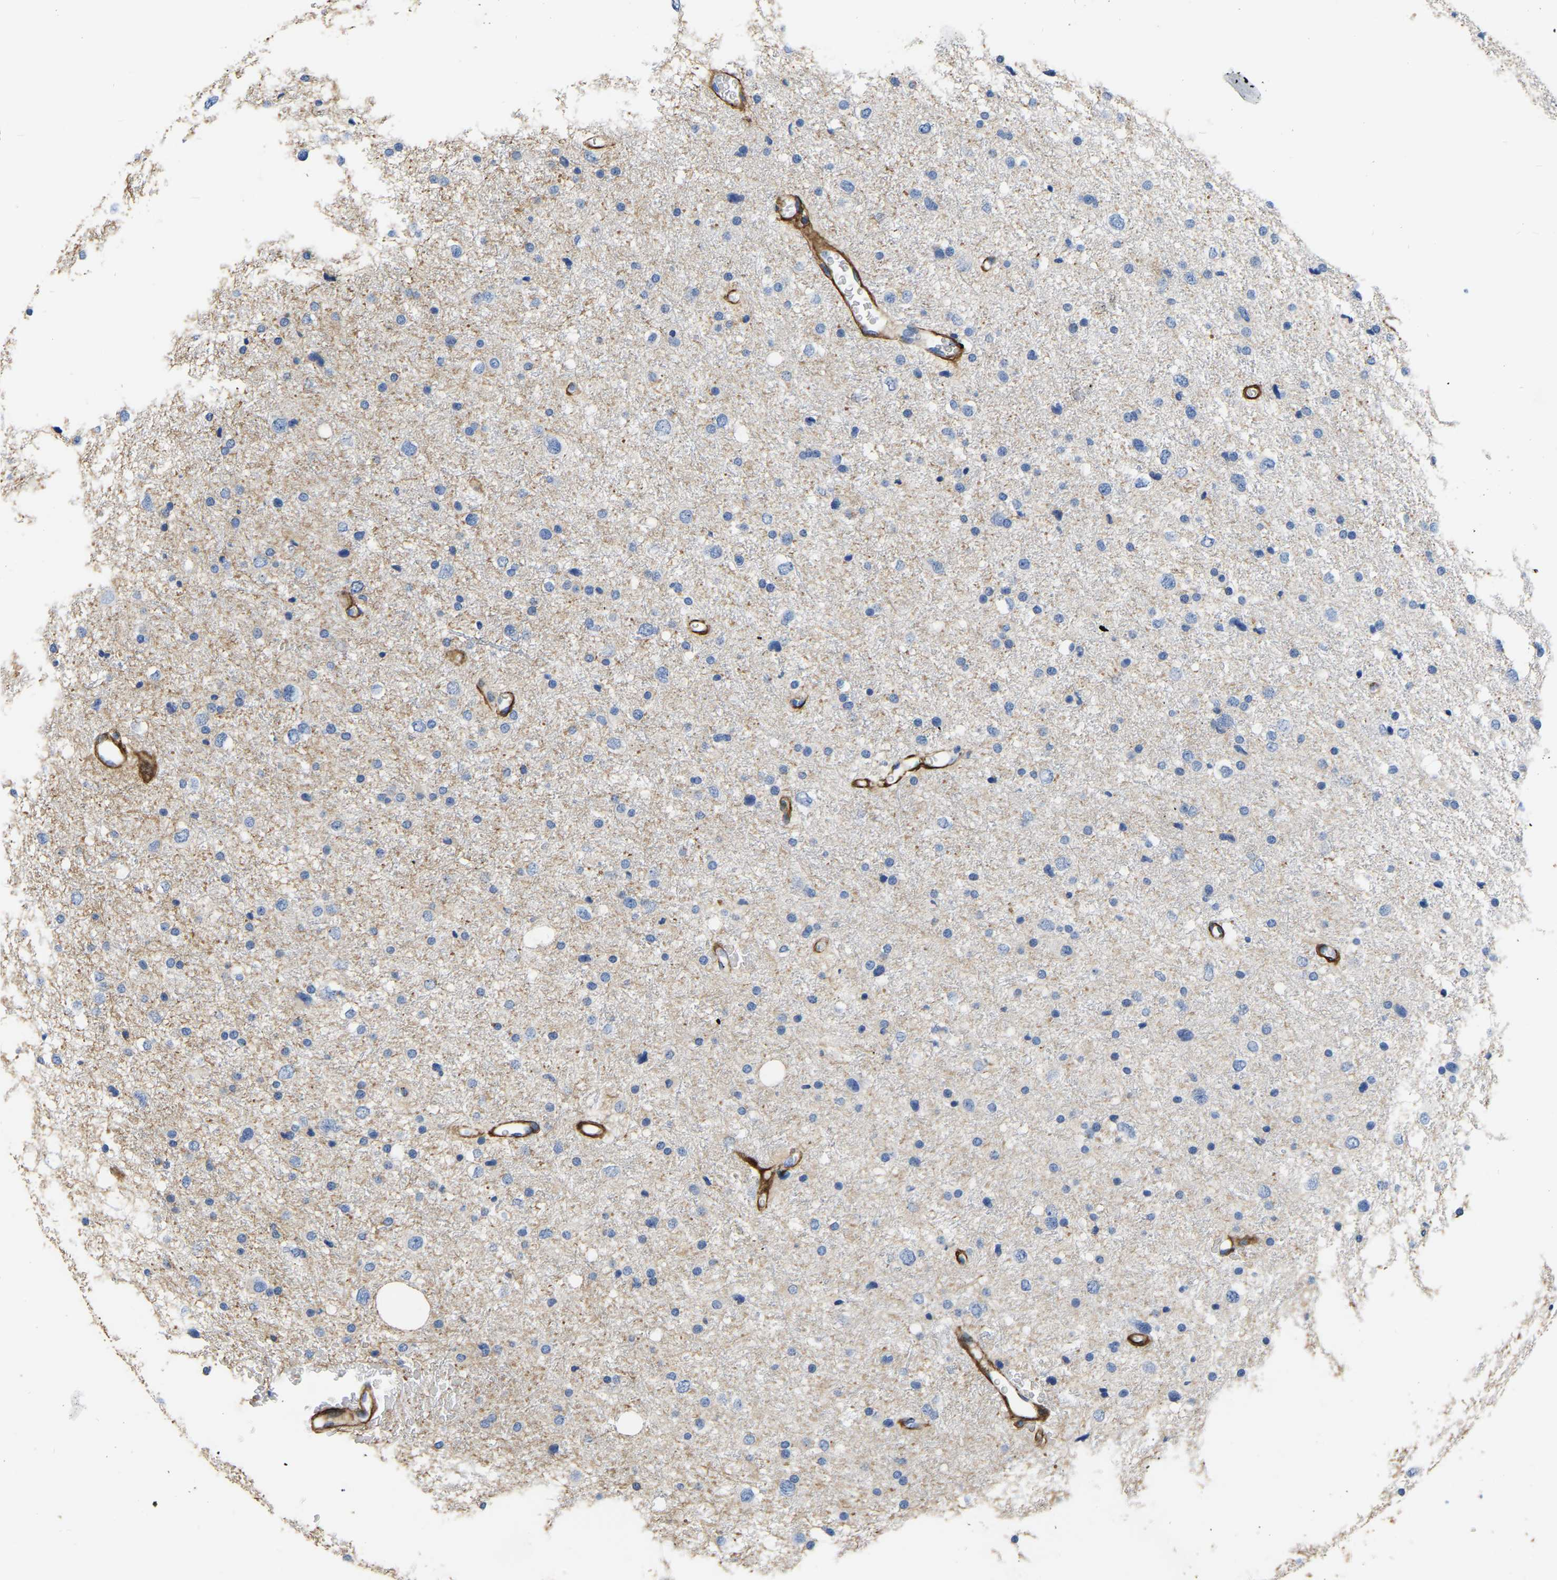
{"staining": {"intensity": "negative", "quantity": "none", "location": "none"}, "tissue": "glioma", "cell_type": "Tumor cells", "image_type": "cancer", "snomed": [{"axis": "morphology", "description": "Glioma, malignant, Low grade"}, {"axis": "topography", "description": "Brain"}], "caption": "High power microscopy image of an immunohistochemistry image of malignant glioma (low-grade), revealing no significant positivity in tumor cells.", "gene": "COL6A1", "patient": {"sex": "female", "age": 37}}